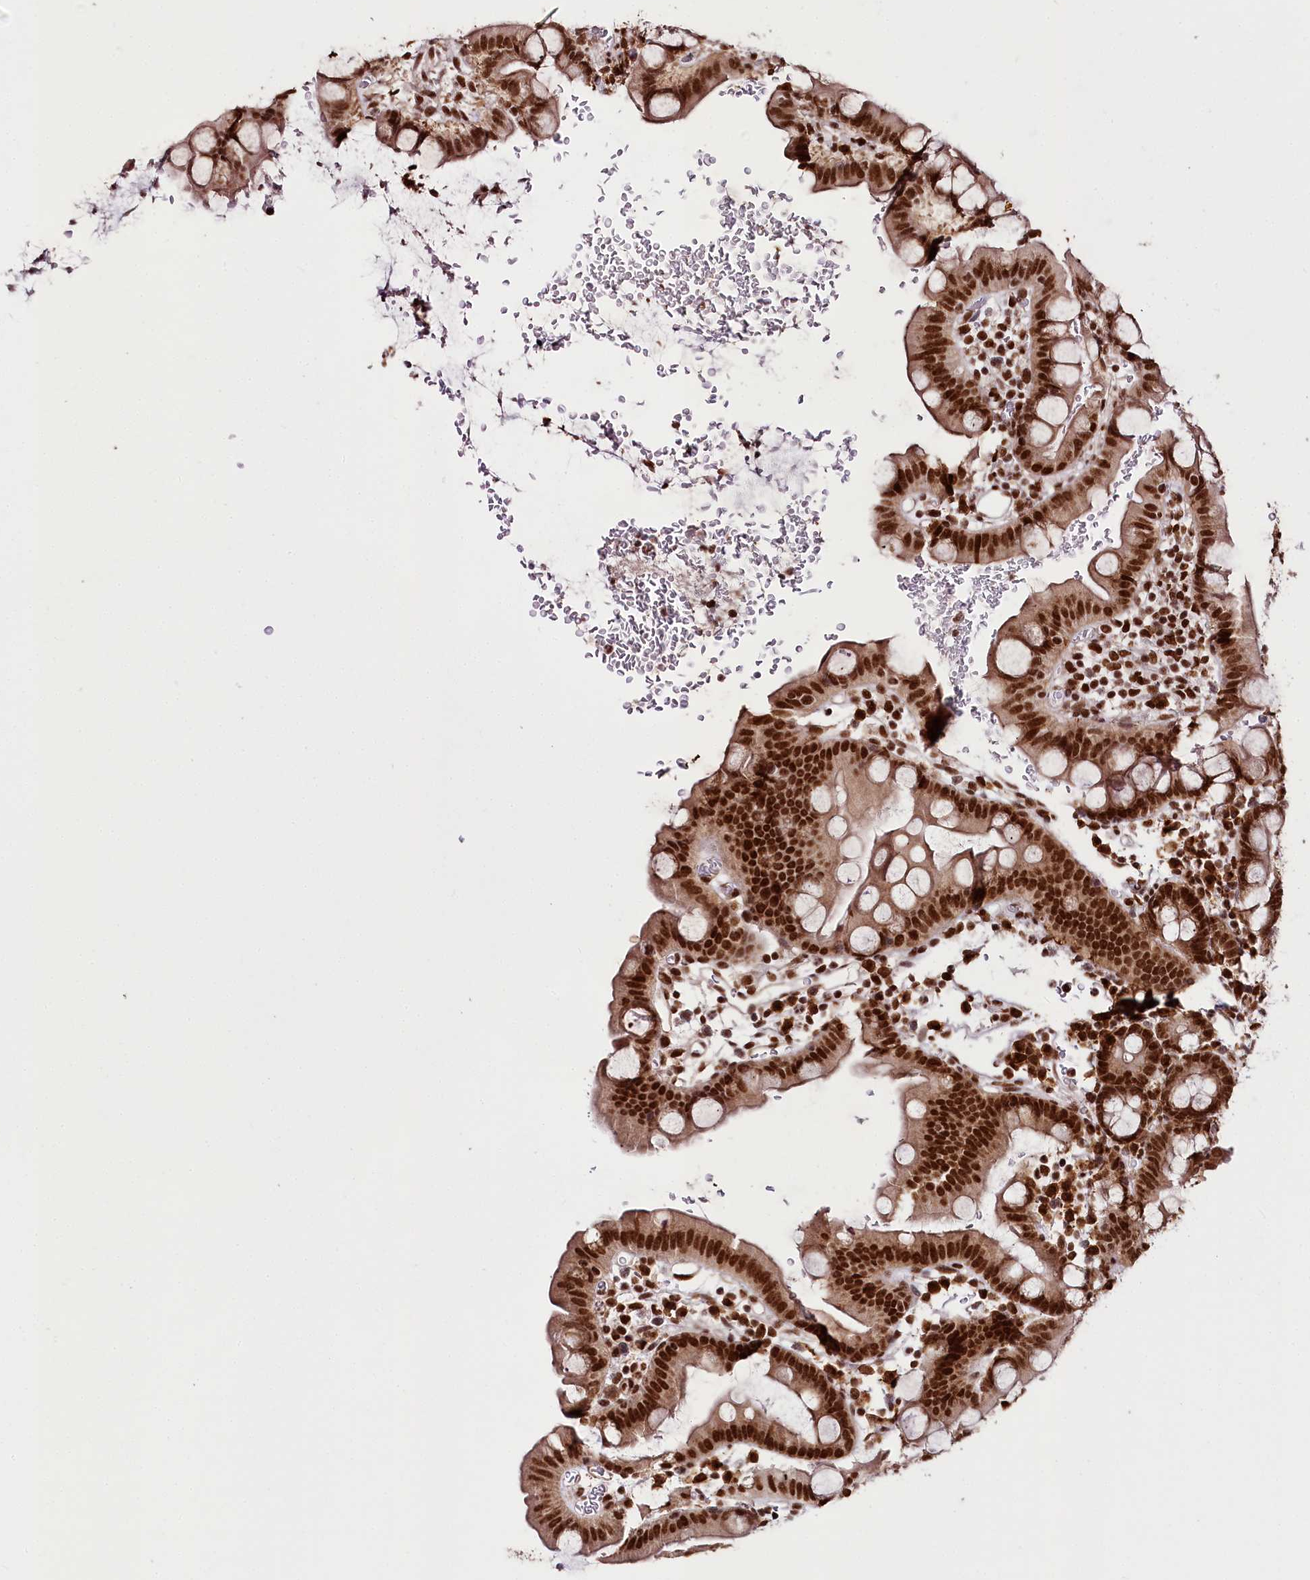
{"staining": {"intensity": "strong", "quantity": ">75%", "location": "cytoplasmic/membranous,nuclear"}, "tissue": "small intestine", "cell_type": "Glandular cells", "image_type": "normal", "snomed": [{"axis": "morphology", "description": "Normal tissue, NOS"}, {"axis": "topography", "description": "Stomach, upper"}, {"axis": "topography", "description": "Stomach, lower"}, {"axis": "topography", "description": "Small intestine"}], "caption": "Immunohistochemical staining of benign small intestine demonstrates high levels of strong cytoplasmic/membranous,nuclear staining in about >75% of glandular cells. (Stains: DAB in brown, nuclei in blue, Microscopy: brightfield microscopy at high magnification).", "gene": "SMARCE1", "patient": {"sex": "male", "age": 68}}